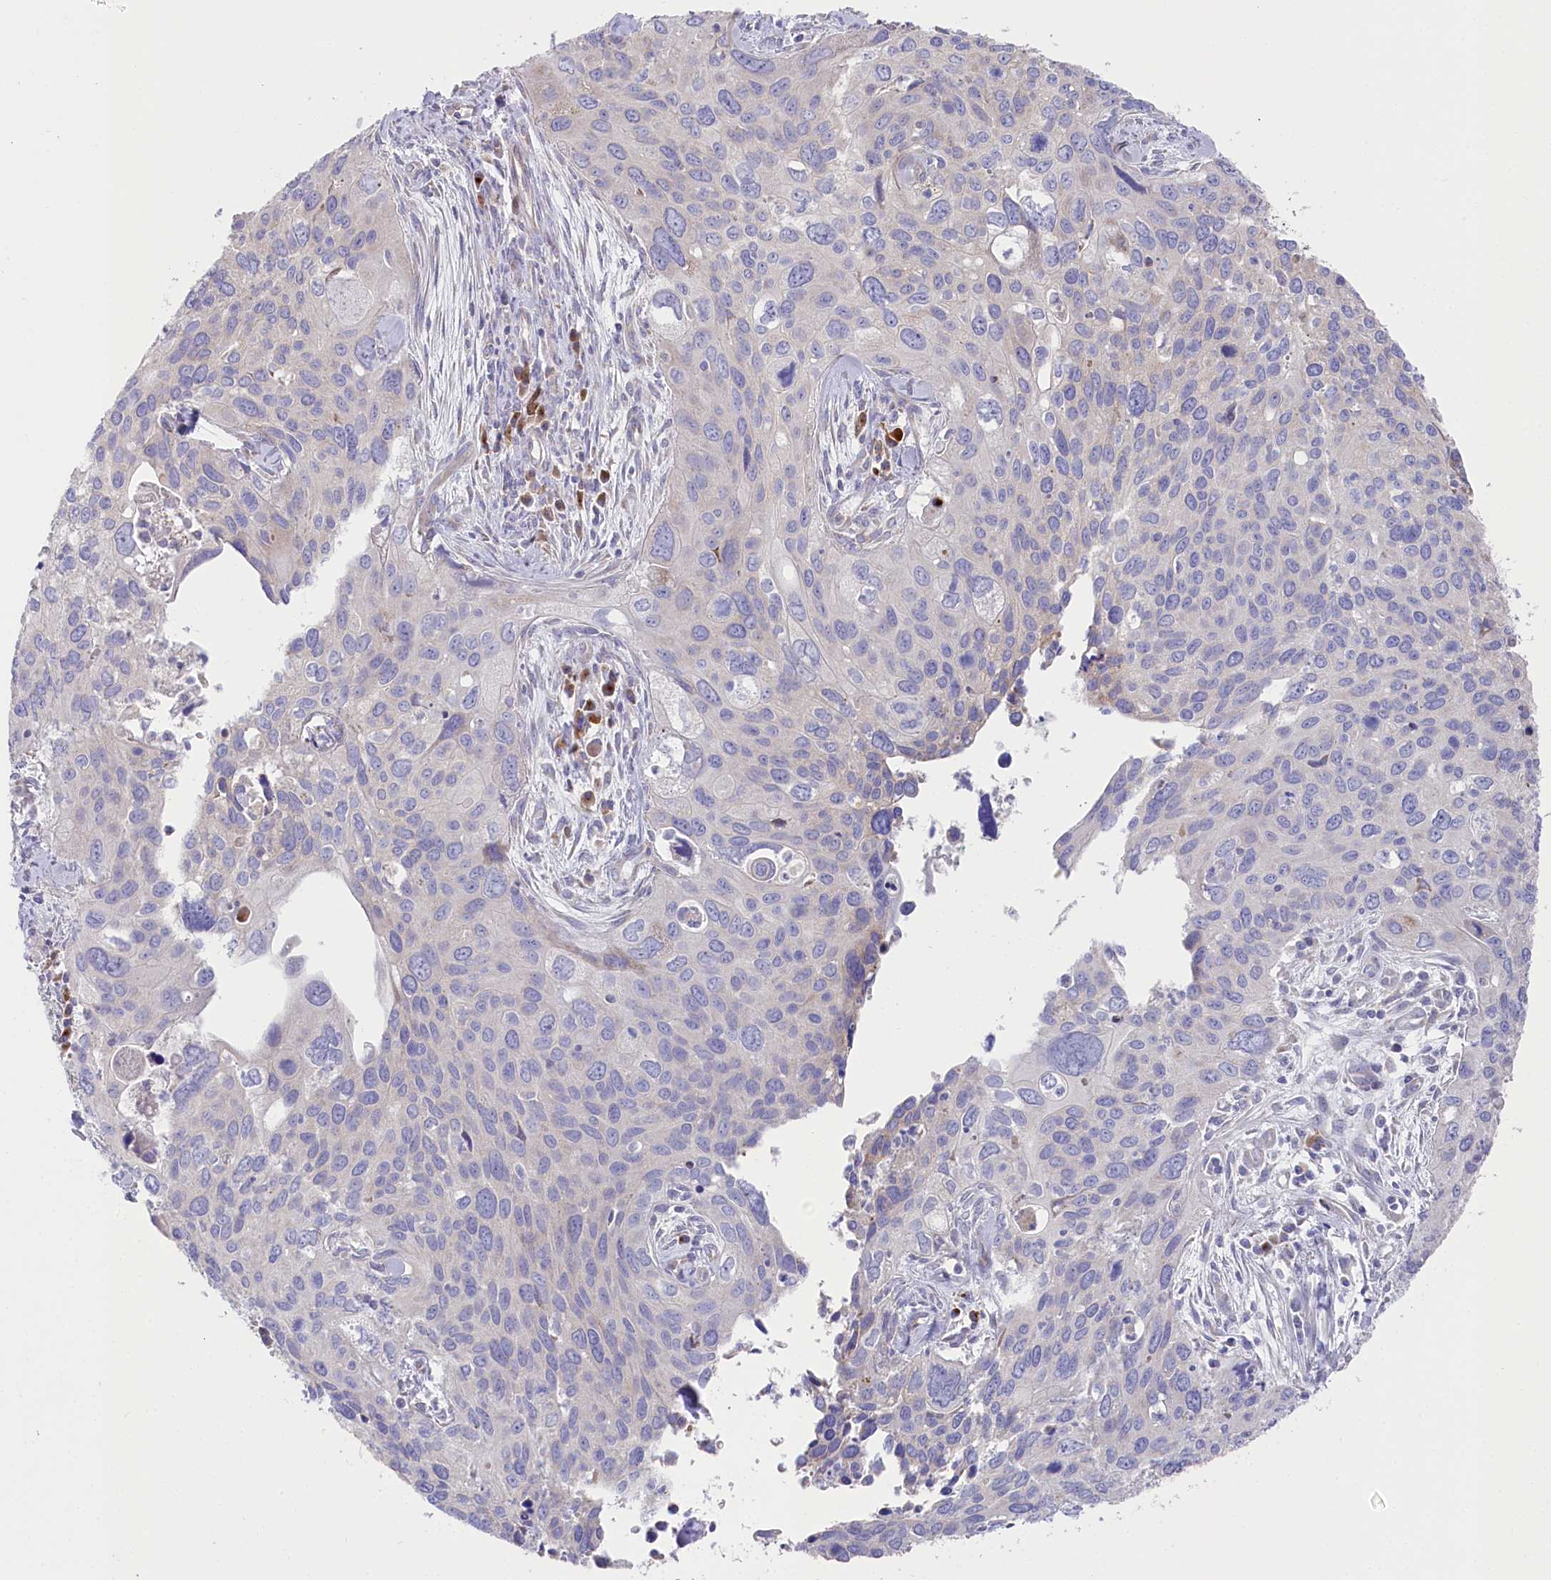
{"staining": {"intensity": "negative", "quantity": "none", "location": "none"}, "tissue": "cervical cancer", "cell_type": "Tumor cells", "image_type": "cancer", "snomed": [{"axis": "morphology", "description": "Squamous cell carcinoma, NOS"}, {"axis": "topography", "description": "Cervix"}], "caption": "Cervical cancer (squamous cell carcinoma) stained for a protein using IHC reveals no positivity tumor cells.", "gene": "POGLUT1", "patient": {"sex": "female", "age": 55}}